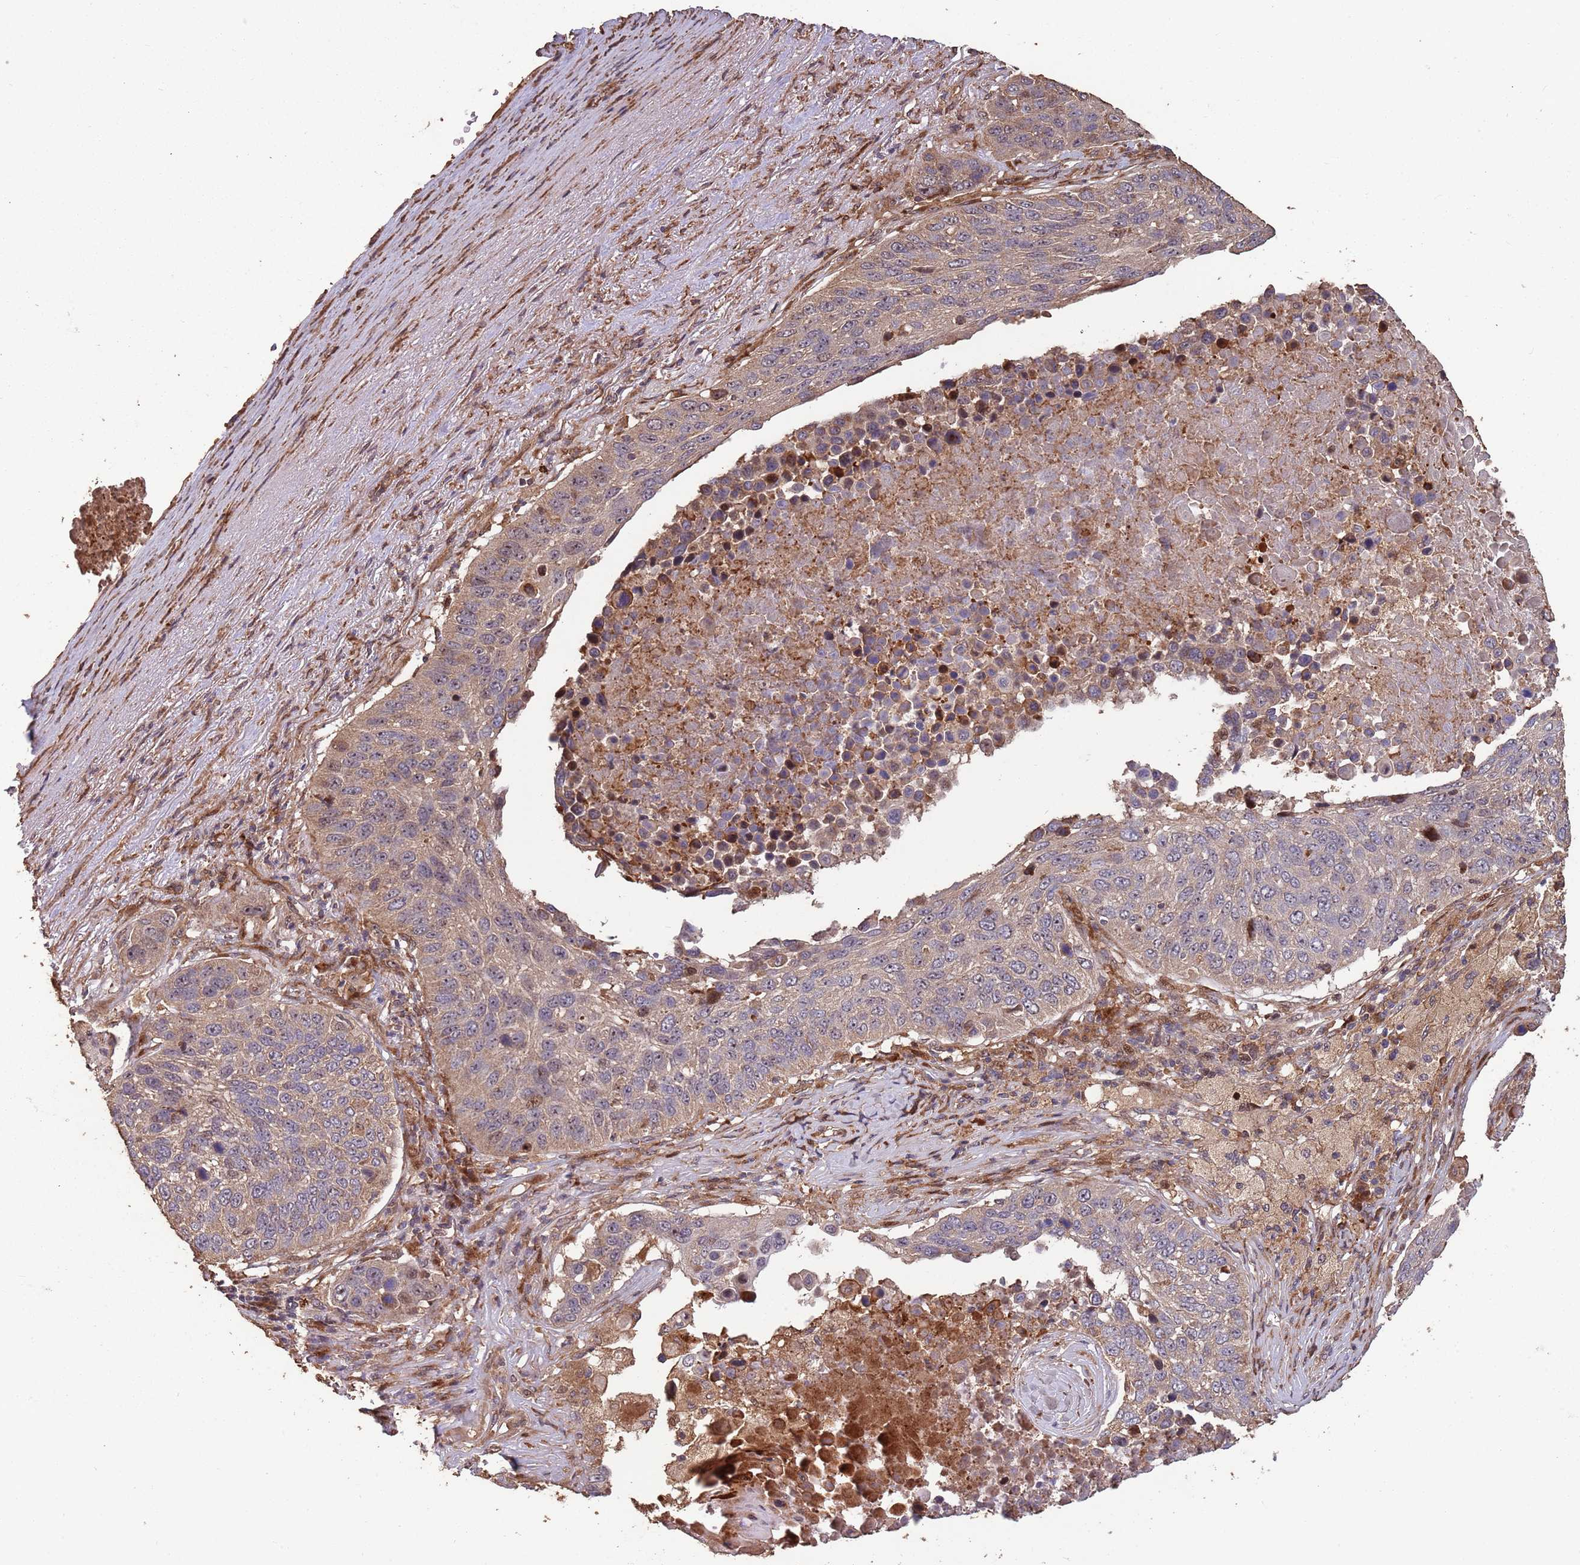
{"staining": {"intensity": "moderate", "quantity": ">75%", "location": "cytoplasmic/membranous"}, "tissue": "lung cancer", "cell_type": "Tumor cells", "image_type": "cancer", "snomed": [{"axis": "morphology", "description": "Normal tissue, NOS"}, {"axis": "morphology", "description": "Squamous cell carcinoma, NOS"}, {"axis": "topography", "description": "Lymph node"}, {"axis": "topography", "description": "Lung"}], "caption": "A histopathology image showing moderate cytoplasmic/membranous positivity in approximately >75% of tumor cells in squamous cell carcinoma (lung), as visualized by brown immunohistochemical staining.", "gene": "ZNF428", "patient": {"sex": "male", "age": 66}}